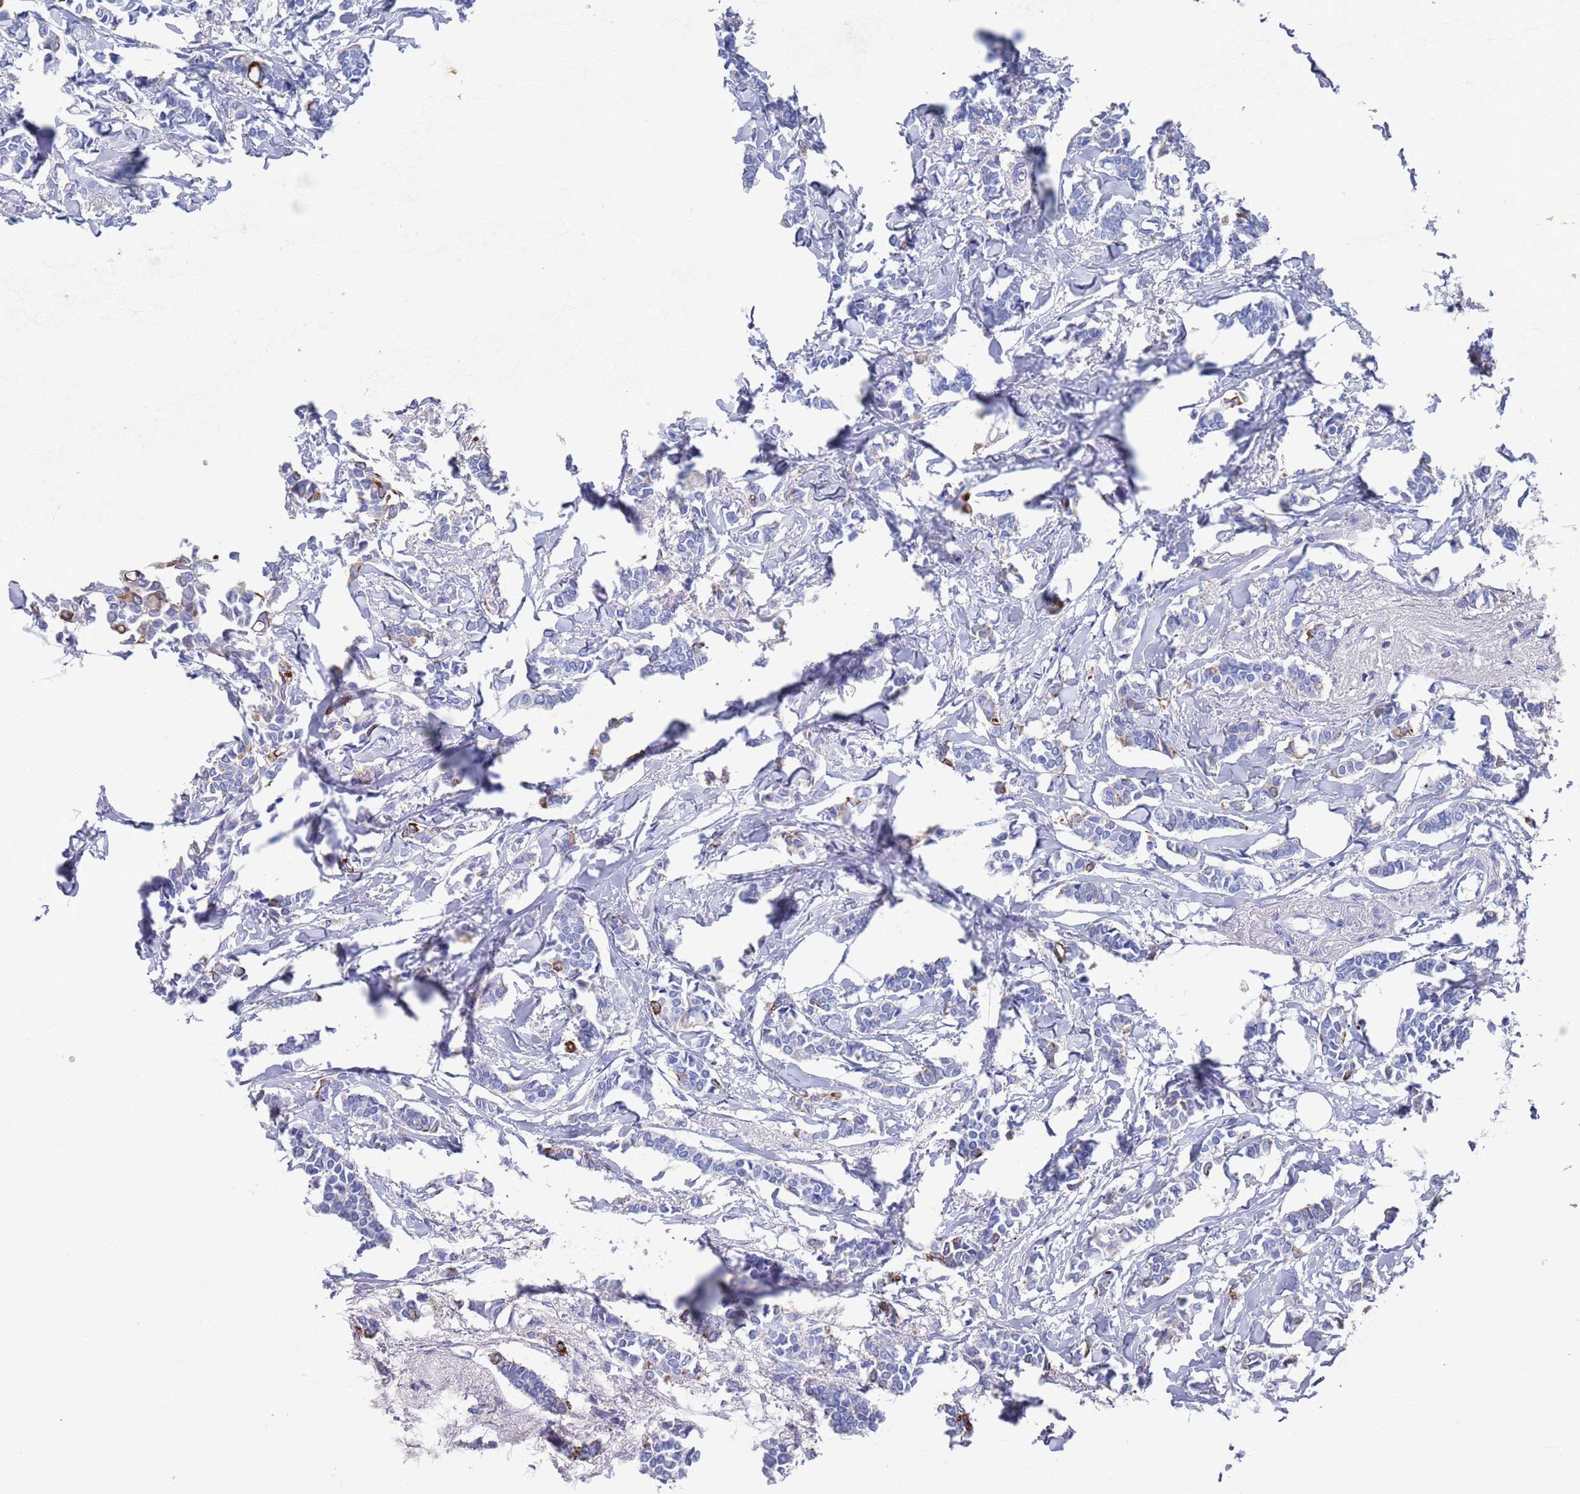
{"staining": {"intensity": "strong", "quantity": "<25%", "location": "cytoplasmic/membranous"}, "tissue": "breast cancer", "cell_type": "Tumor cells", "image_type": "cancer", "snomed": [{"axis": "morphology", "description": "Duct carcinoma"}, {"axis": "topography", "description": "Breast"}], "caption": "Immunohistochemistry (IHC) histopathology image of neoplastic tissue: breast cancer (invasive ductal carcinoma) stained using immunohistochemistry (IHC) displays medium levels of strong protein expression localized specifically in the cytoplasmic/membranous of tumor cells, appearing as a cytoplasmic/membranous brown color.", "gene": "MTMR2", "patient": {"sex": "female", "age": 41}}